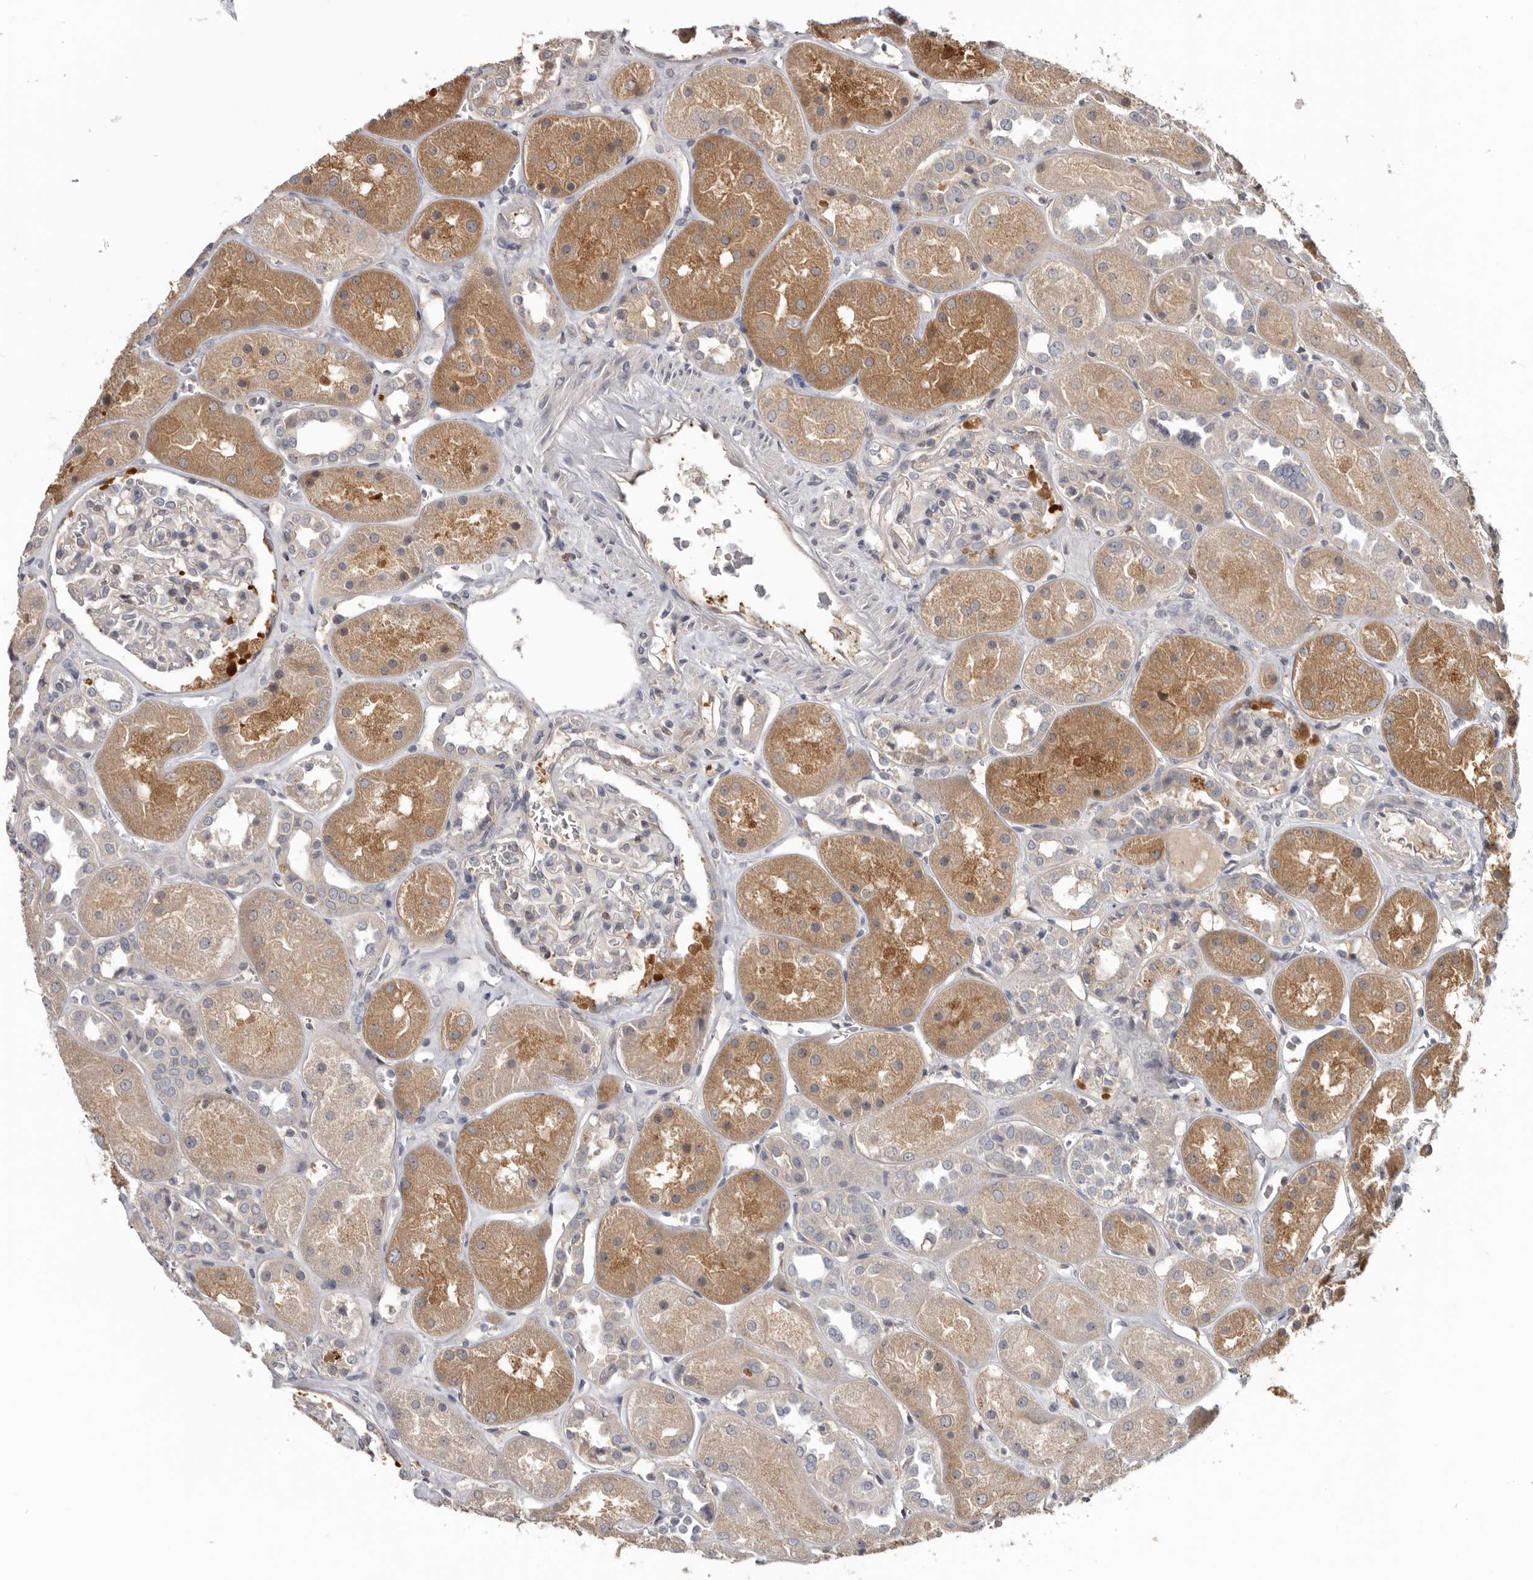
{"staining": {"intensity": "negative", "quantity": "none", "location": "none"}, "tissue": "kidney", "cell_type": "Cells in glomeruli", "image_type": "normal", "snomed": [{"axis": "morphology", "description": "Normal tissue, NOS"}, {"axis": "topography", "description": "Kidney"}], "caption": "Cells in glomeruli are negative for brown protein staining in benign kidney. (Stains: DAB immunohistochemistry with hematoxylin counter stain, Microscopy: brightfield microscopy at high magnification).", "gene": "CDCA8", "patient": {"sex": "male", "age": 70}}